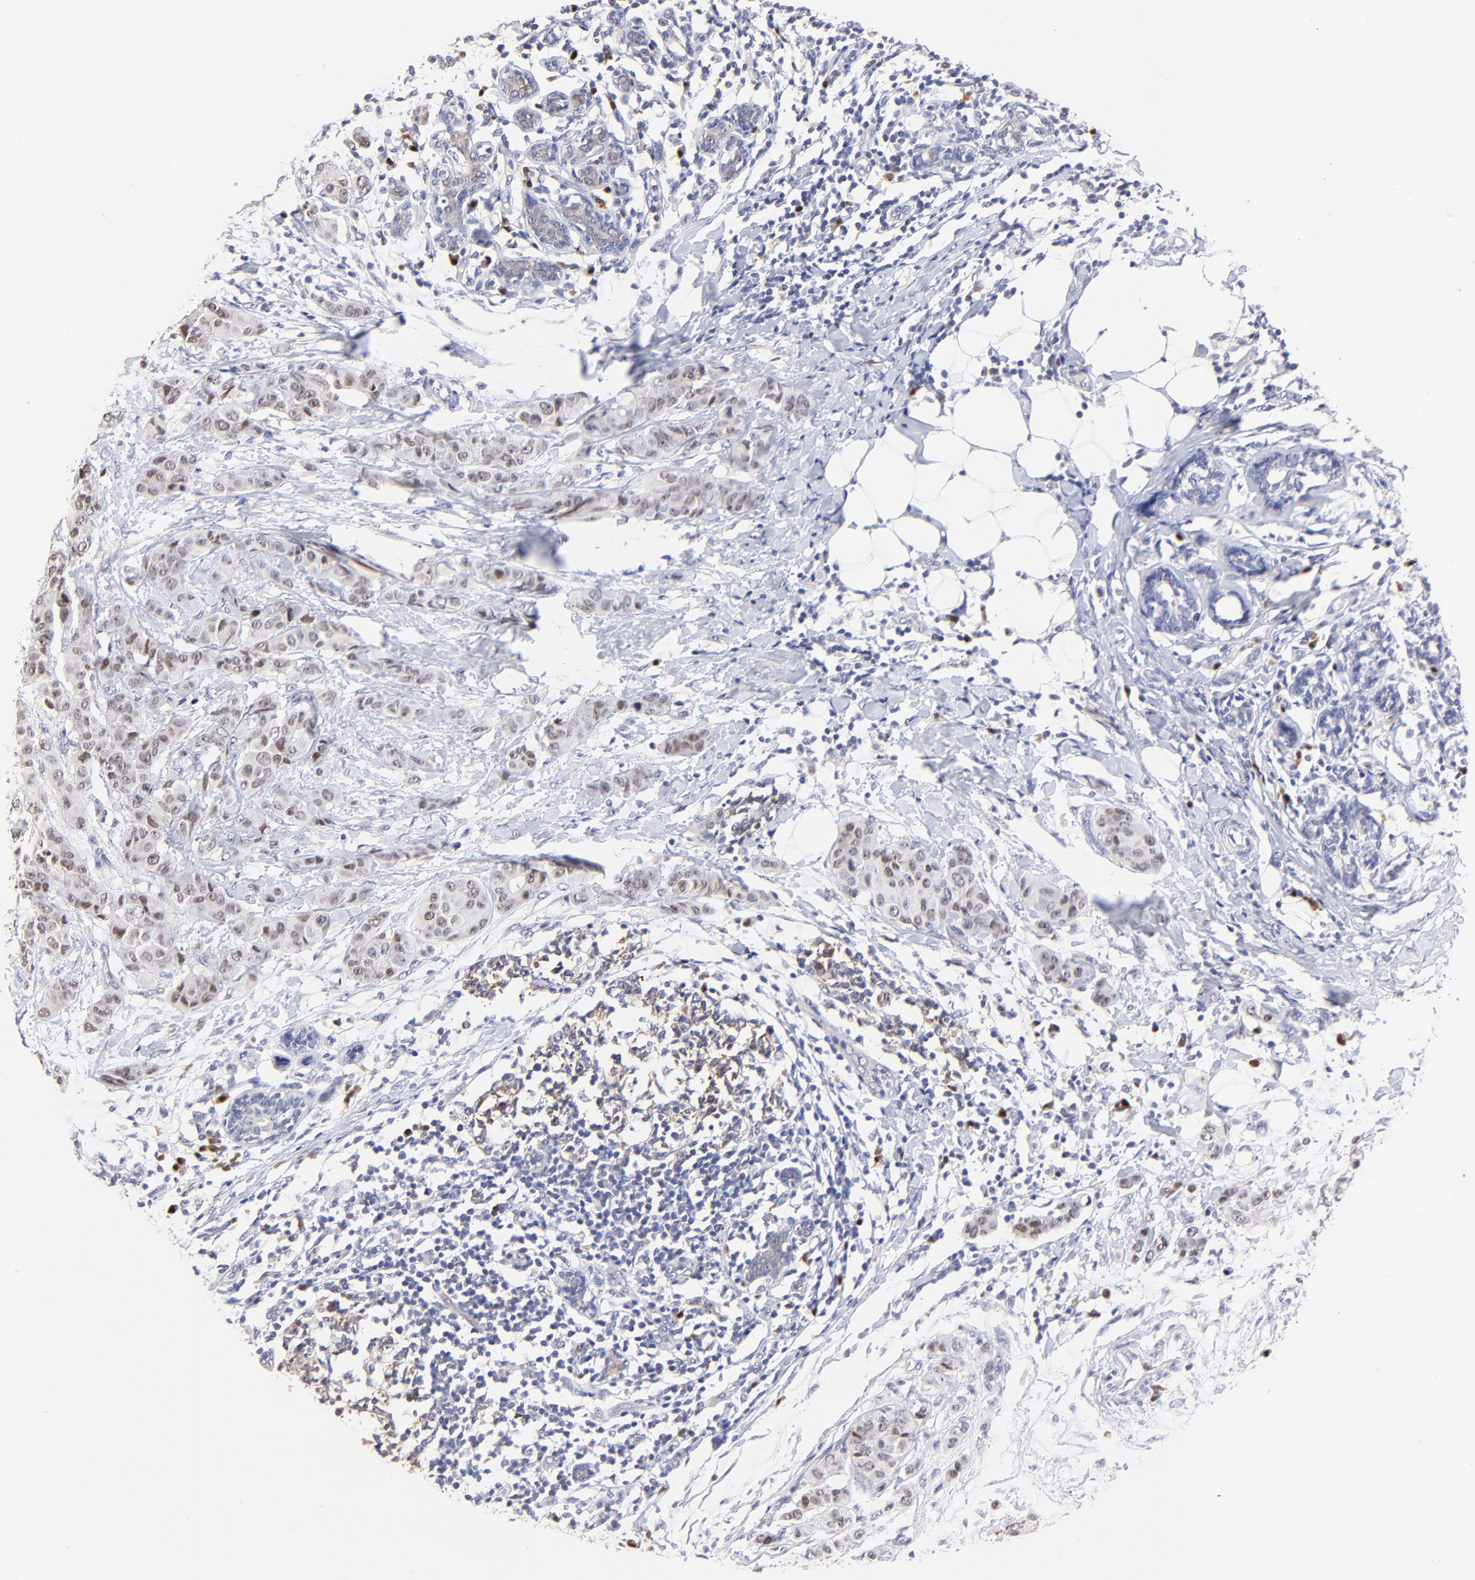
{"staining": {"intensity": "weak", "quantity": ">75%", "location": "nuclear"}, "tissue": "breast cancer", "cell_type": "Tumor cells", "image_type": "cancer", "snomed": [{"axis": "morphology", "description": "Duct carcinoma"}, {"axis": "topography", "description": "Breast"}], "caption": "Immunohistochemical staining of human breast intraductal carcinoma shows low levels of weak nuclear staining in approximately >75% of tumor cells. (DAB IHC, brown staining for protein, blue staining for nuclei).", "gene": "ZNF155", "patient": {"sex": "female", "age": 40}}